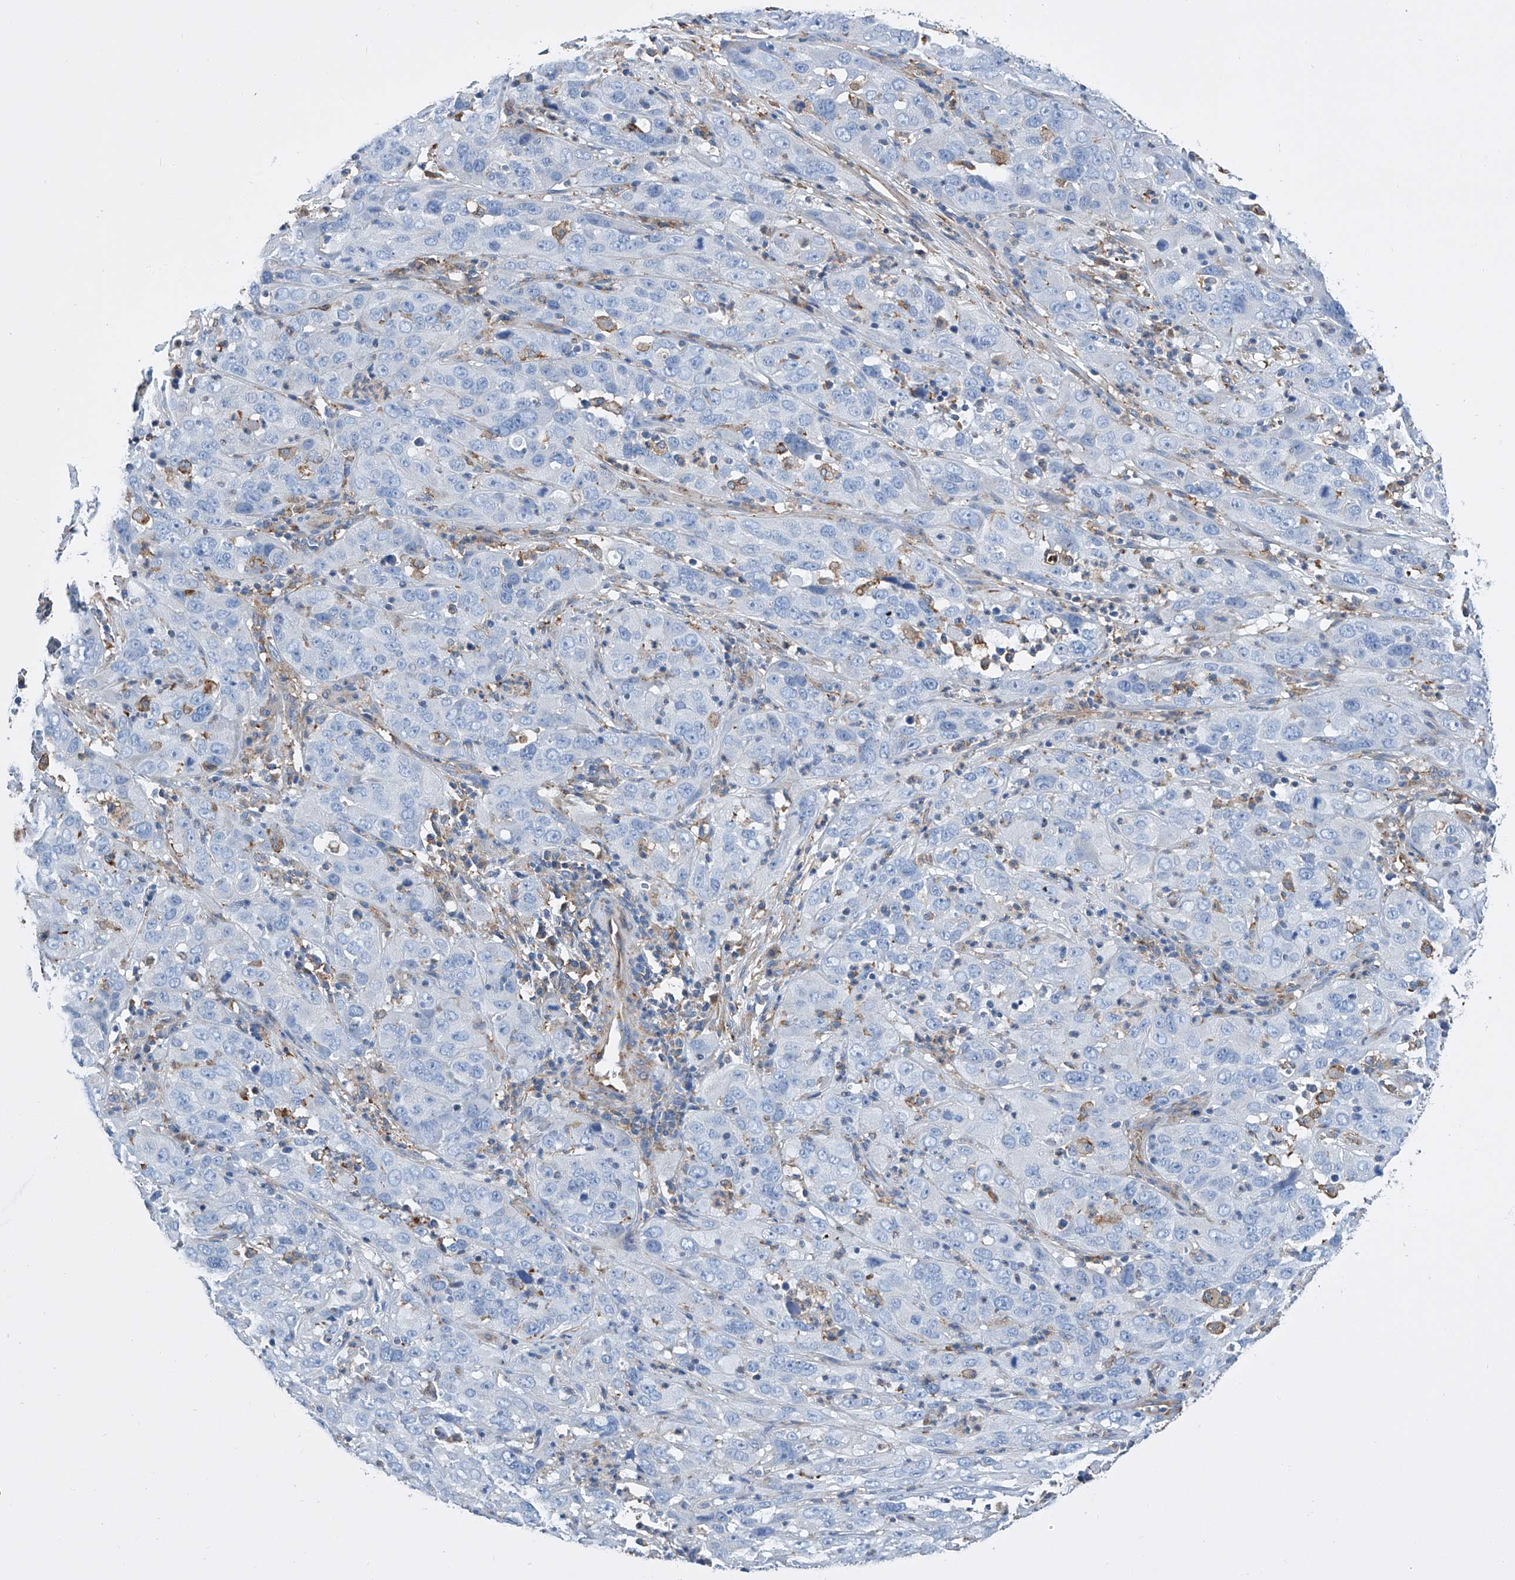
{"staining": {"intensity": "negative", "quantity": "none", "location": "none"}, "tissue": "cervical cancer", "cell_type": "Tumor cells", "image_type": "cancer", "snomed": [{"axis": "morphology", "description": "Squamous cell carcinoma, NOS"}, {"axis": "topography", "description": "Cervix"}], "caption": "A high-resolution micrograph shows immunohistochemistry (IHC) staining of cervical cancer, which demonstrates no significant staining in tumor cells. (Immunohistochemistry (ihc), brightfield microscopy, high magnification).", "gene": "GPT", "patient": {"sex": "female", "age": 32}}